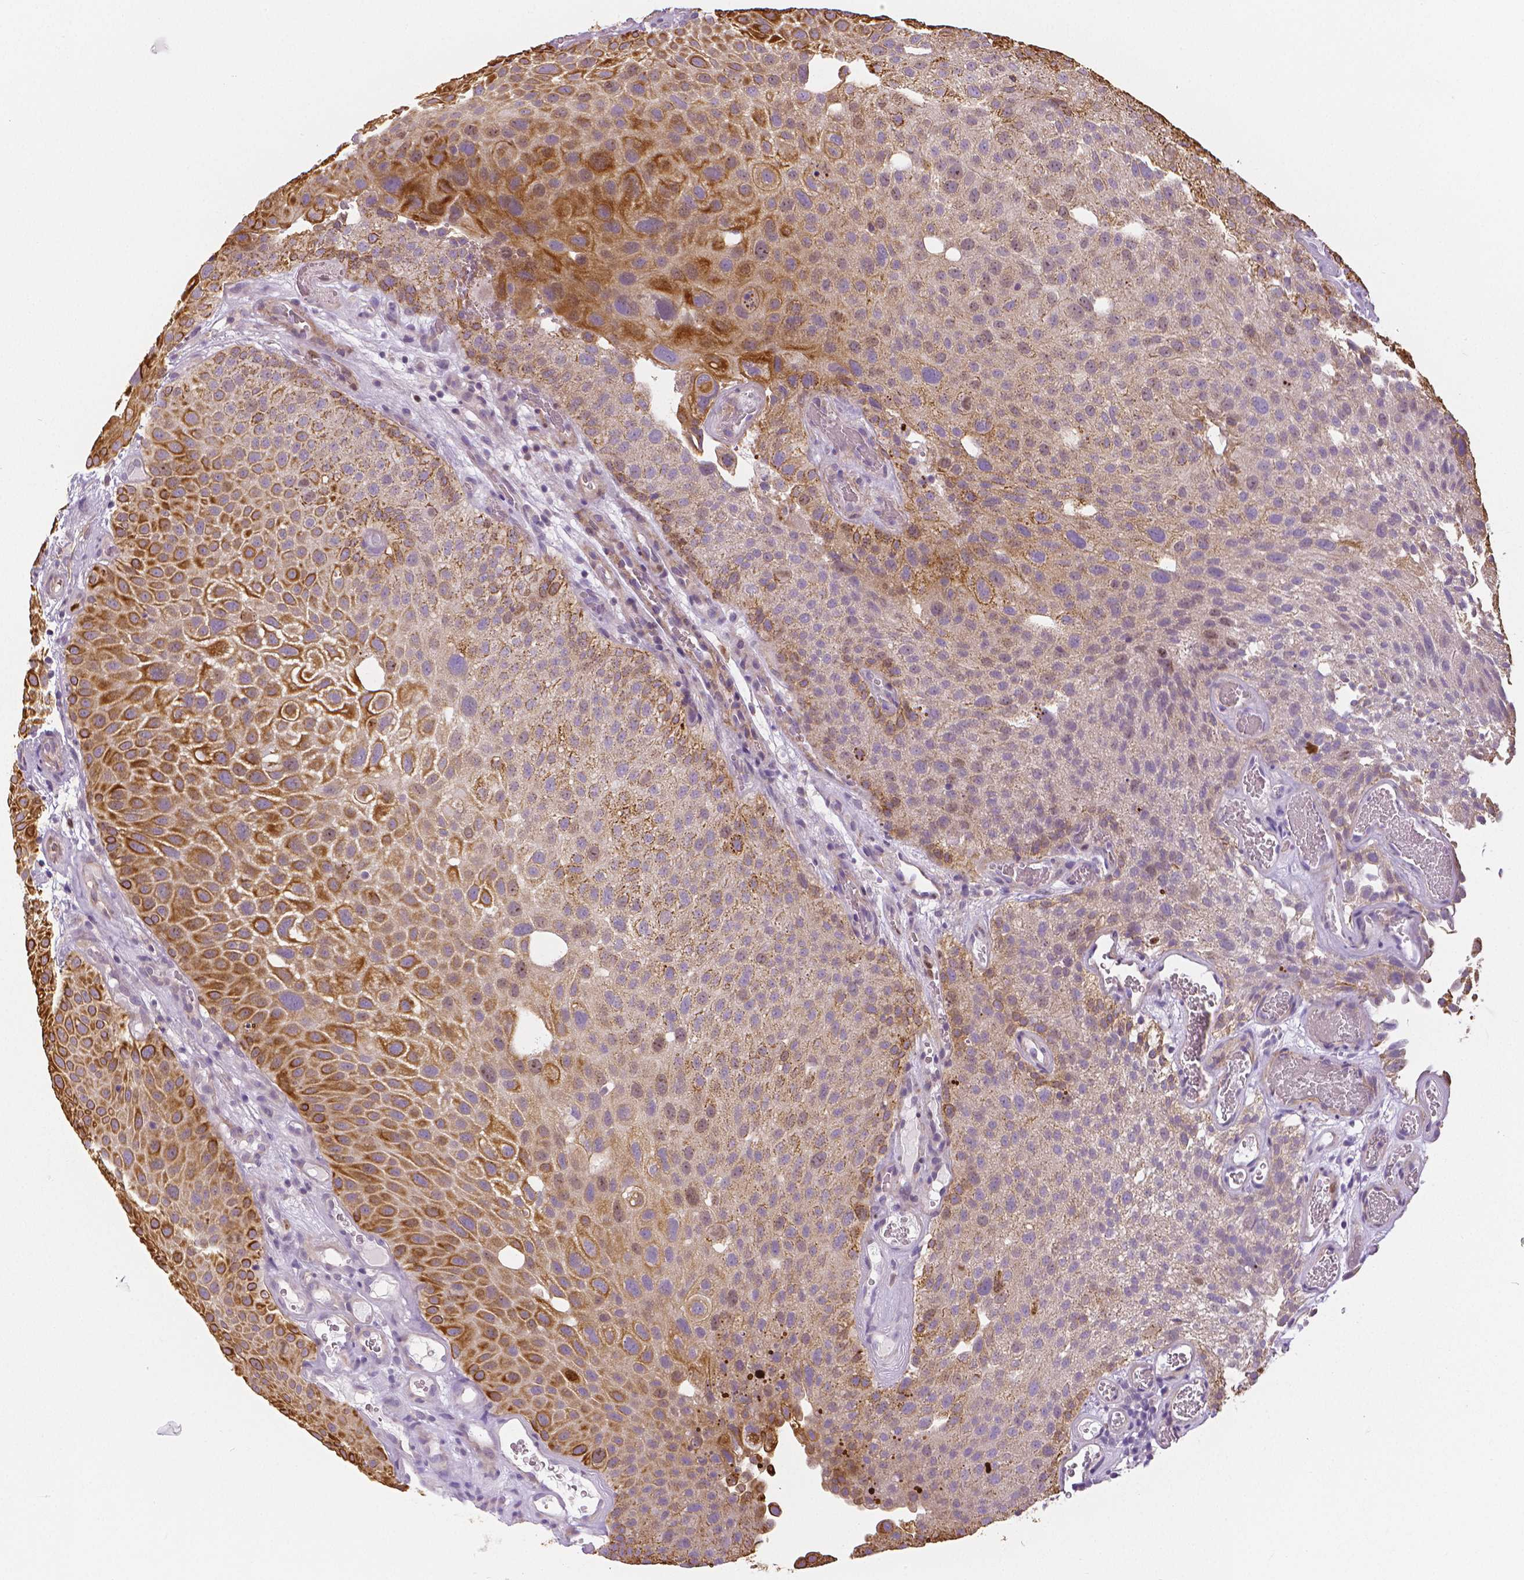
{"staining": {"intensity": "strong", "quantity": "25%-75%", "location": "cytoplasmic/membranous"}, "tissue": "urothelial cancer", "cell_type": "Tumor cells", "image_type": "cancer", "snomed": [{"axis": "morphology", "description": "Urothelial carcinoma, Low grade"}, {"axis": "topography", "description": "Urinary bladder"}], "caption": "Human urothelial cancer stained for a protein (brown) shows strong cytoplasmic/membranous positive expression in approximately 25%-75% of tumor cells.", "gene": "MKI67", "patient": {"sex": "male", "age": 72}}